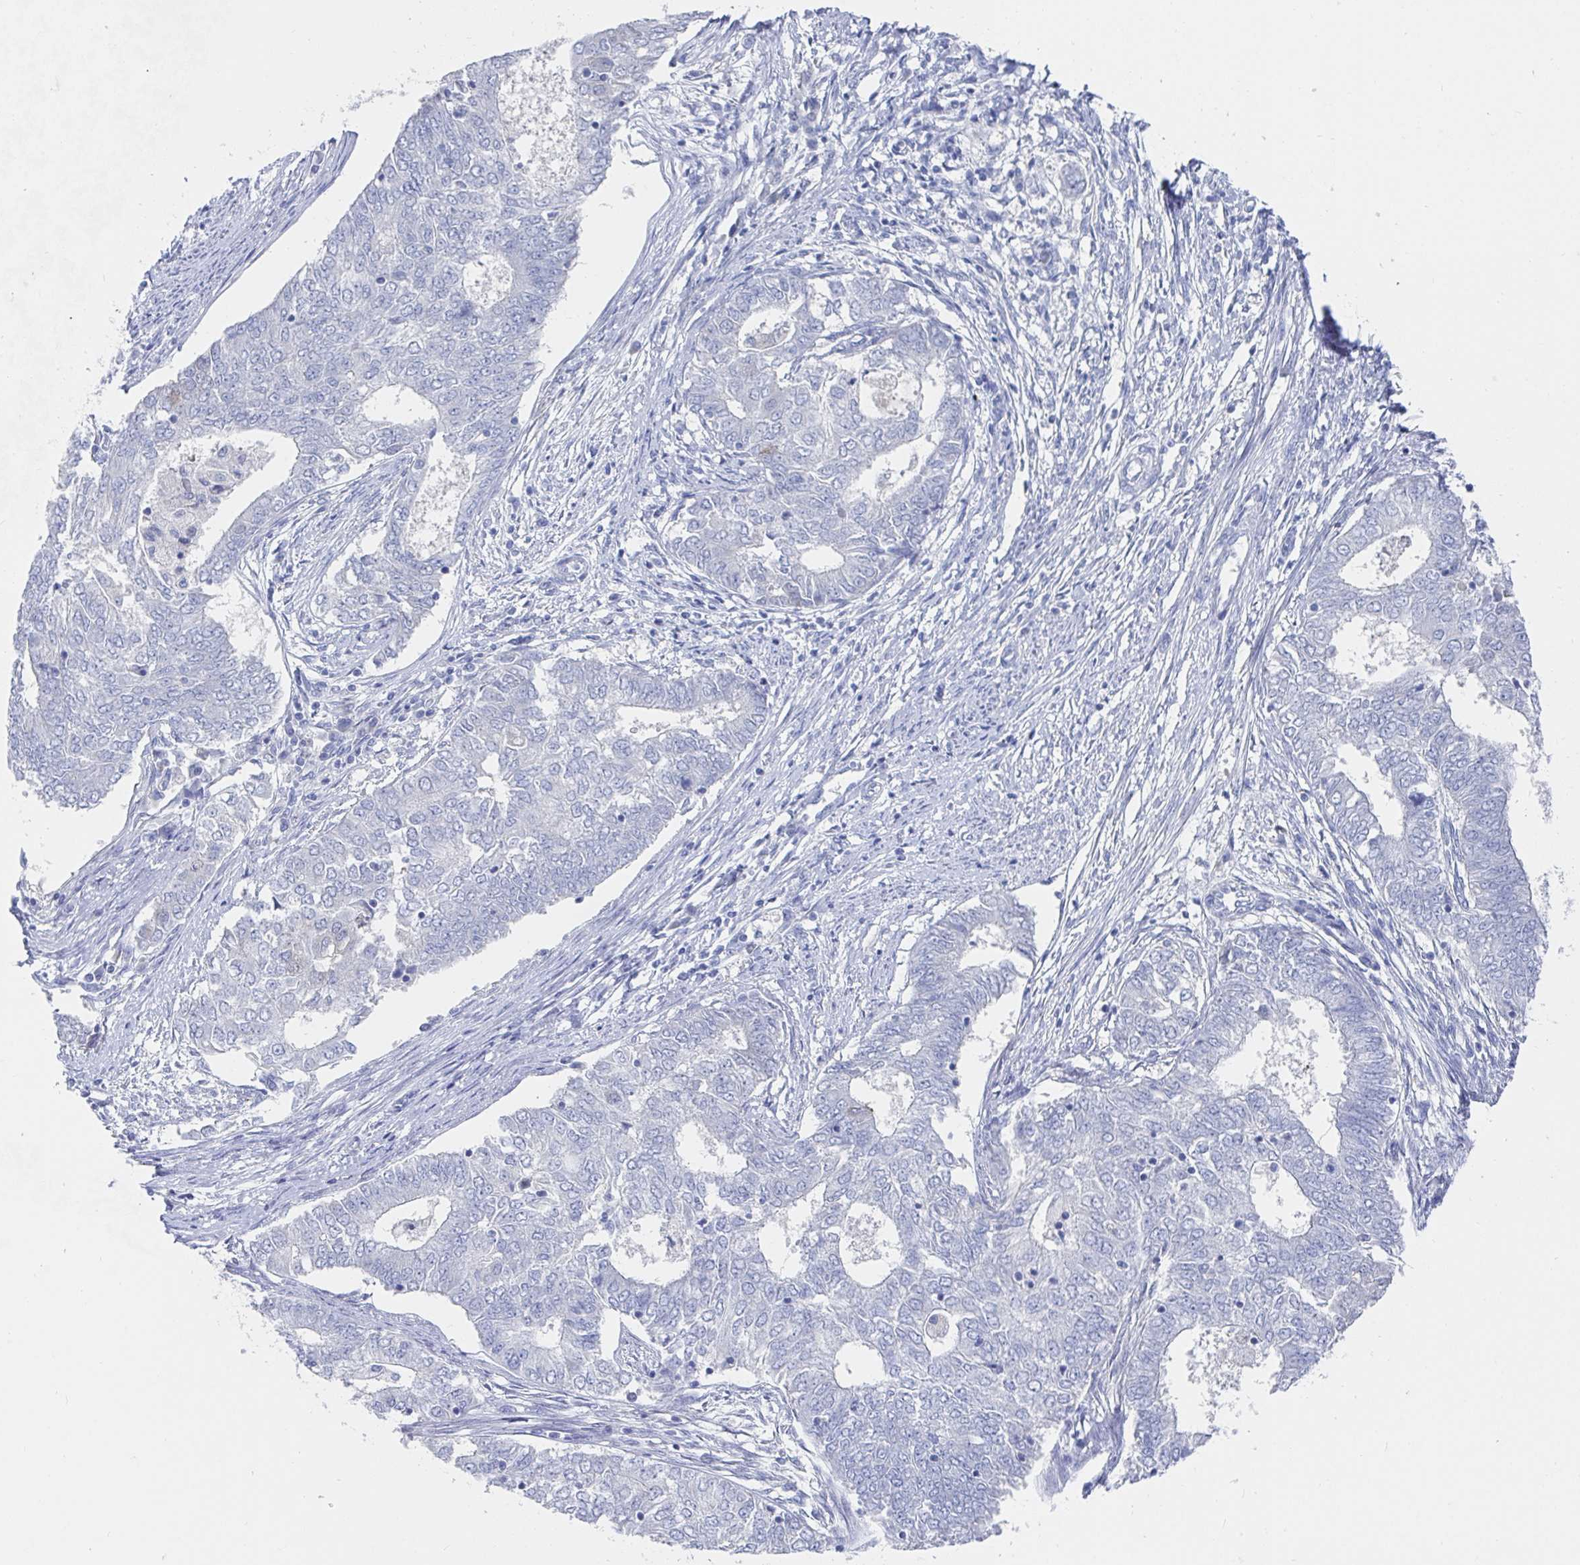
{"staining": {"intensity": "negative", "quantity": "none", "location": "none"}, "tissue": "endometrial cancer", "cell_type": "Tumor cells", "image_type": "cancer", "snomed": [{"axis": "morphology", "description": "Adenocarcinoma, NOS"}, {"axis": "topography", "description": "Endometrium"}], "caption": "A histopathology image of adenocarcinoma (endometrial) stained for a protein shows no brown staining in tumor cells.", "gene": "ZNF430", "patient": {"sex": "female", "age": 62}}